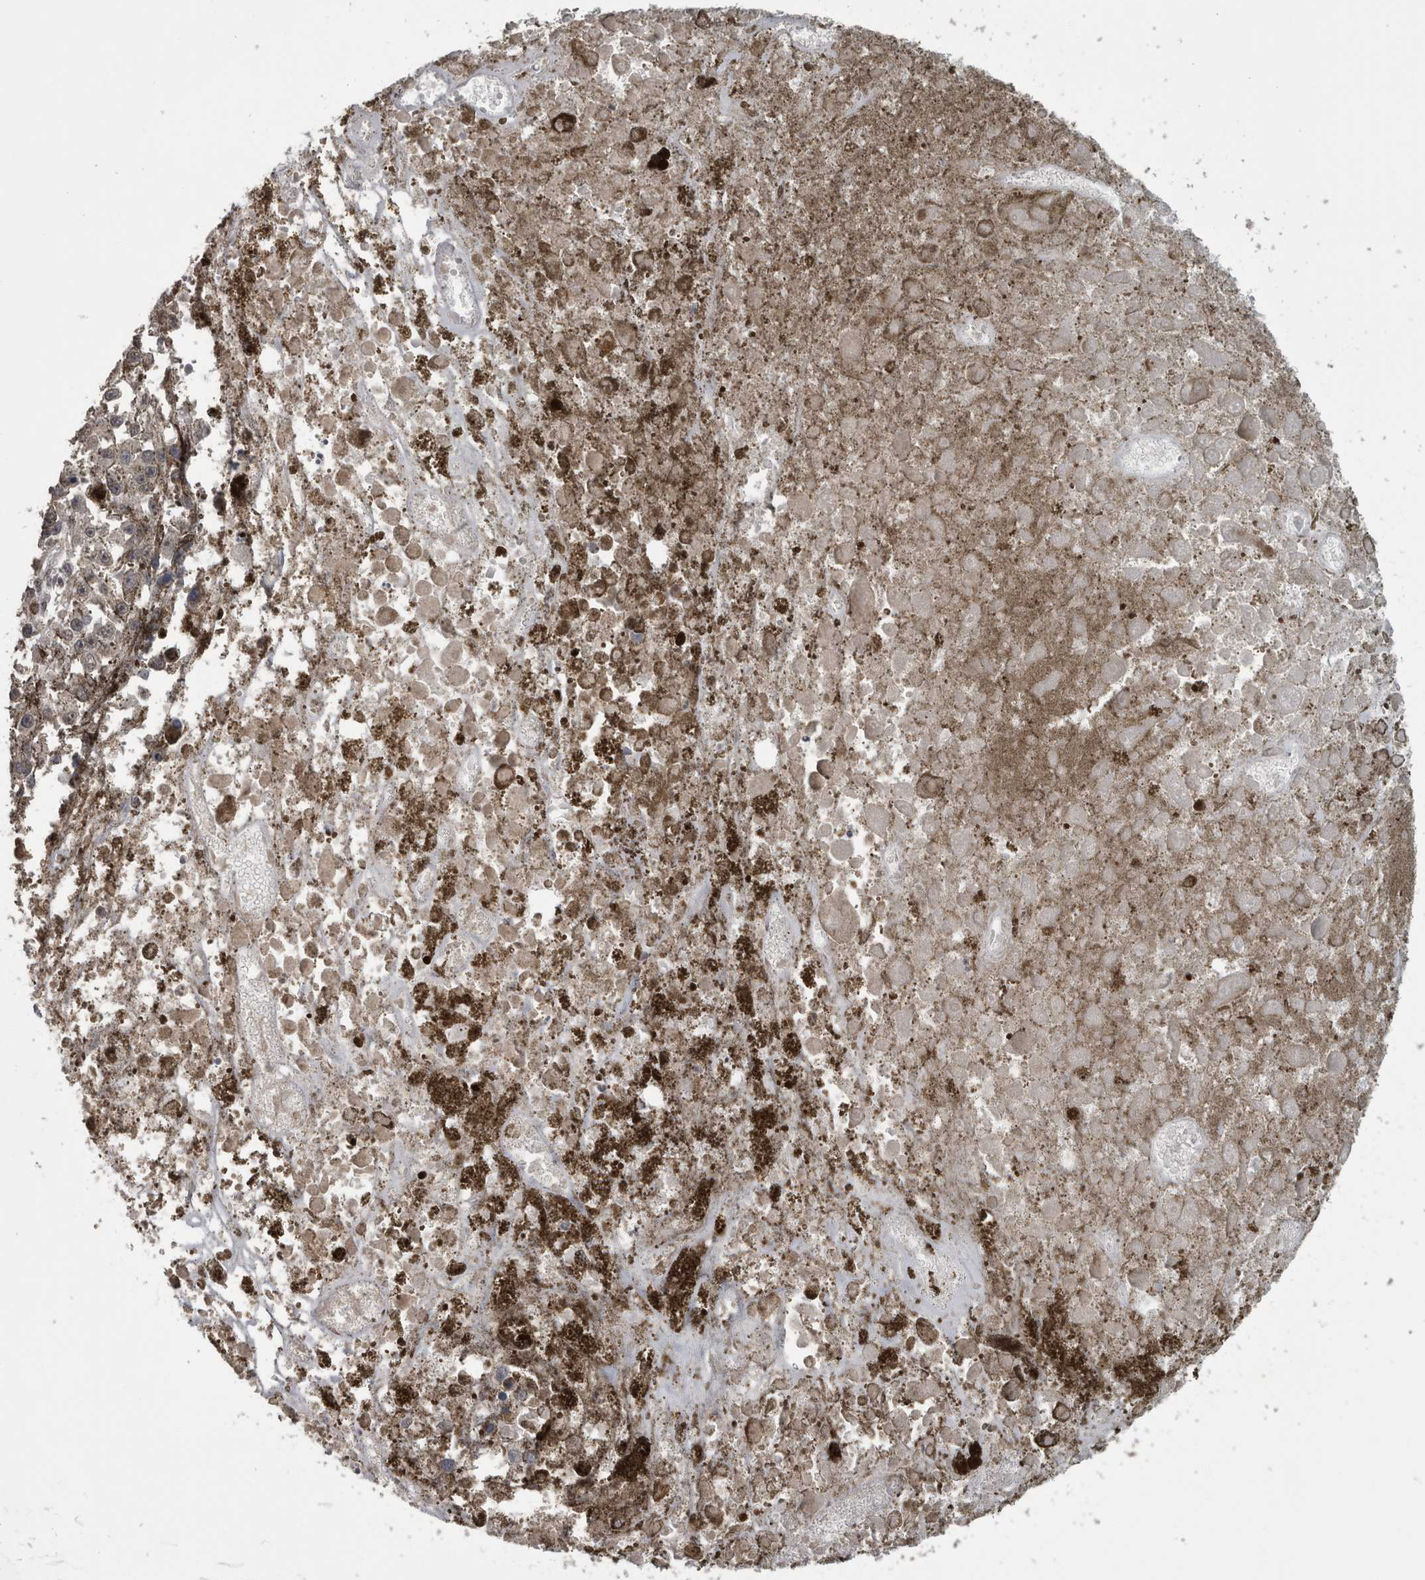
{"staining": {"intensity": "negative", "quantity": "none", "location": "none"}, "tissue": "melanoma", "cell_type": "Tumor cells", "image_type": "cancer", "snomed": [{"axis": "morphology", "description": "Malignant melanoma, Metastatic site"}, {"axis": "topography", "description": "Lymph node"}], "caption": "A photomicrograph of human melanoma is negative for staining in tumor cells.", "gene": "PIK3AP1", "patient": {"sex": "male", "age": 59}}